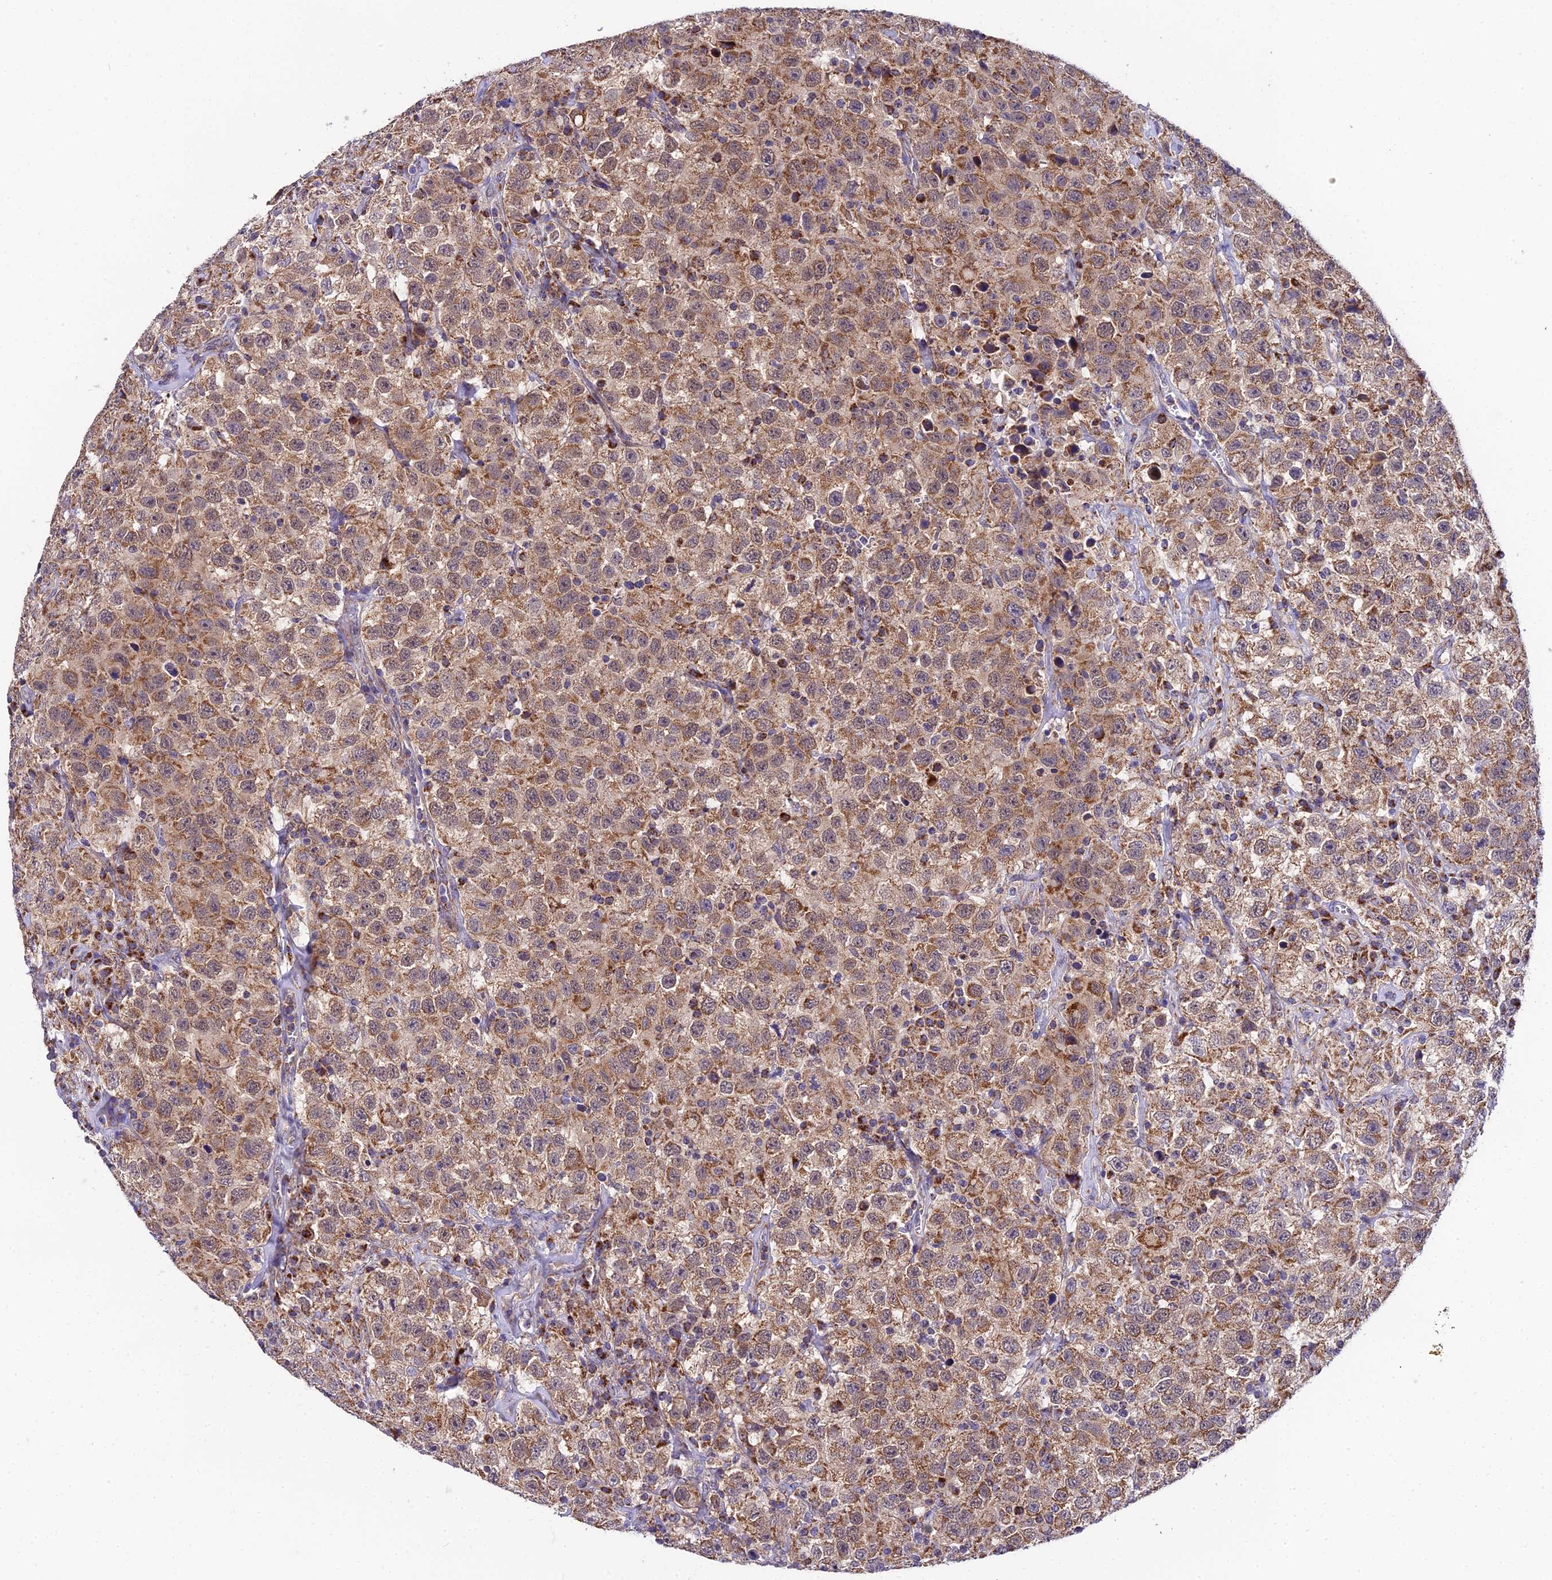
{"staining": {"intensity": "moderate", "quantity": ">75%", "location": "cytoplasmic/membranous"}, "tissue": "testis cancer", "cell_type": "Tumor cells", "image_type": "cancer", "snomed": [{"axis": "morphology", "description": "Seminoma, NOS"}, {"axis": "topography", "description": "Testis"}], "caption": "IHC micrograph of neoplastic tissue: testis cancer stained using immunohistochemistry exhibits medium levels of moderate protein expression localized specifically in the cytoplasmic/membranous of tumor cells, appearing as a cytoplasmic/membranous brown color.", "gene": "PSMD2", "patient": {"sex": "male", "age": 41}}